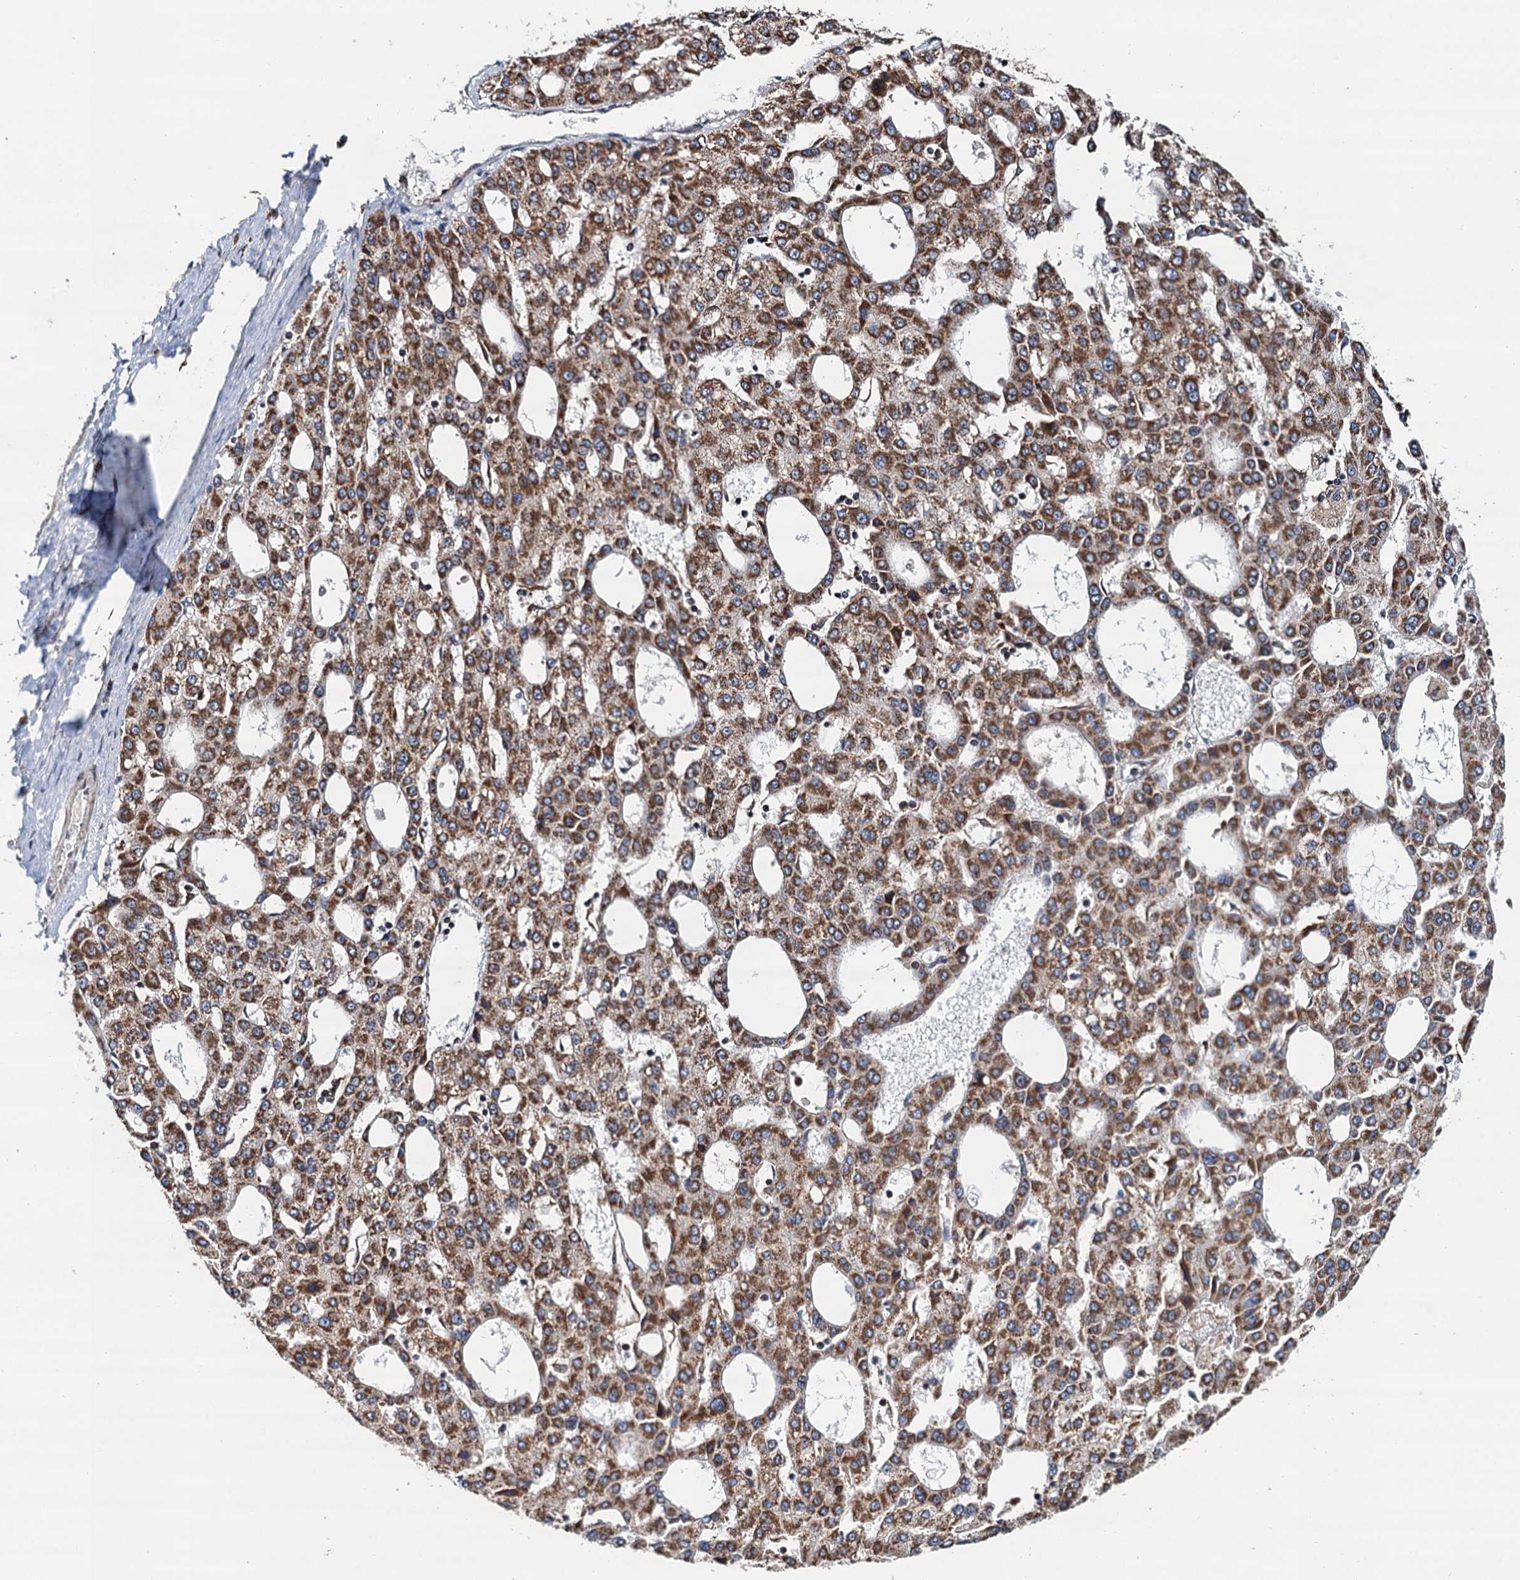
{"staining": {"intensity": "moderate", "quantity": ">75%", "location": "cytoplasmic/membranous"}, "tissue": "liver cancer", "cell_type": "Tumor cells", "image_type": "cancer", "snomed": [{"axis": "morphology", "description": "Carcinoma, Hepatocellular, NOS"}, {"axis": "topography", "description": "Liver"}], "caption": "Brown immunohistochemical staining in hepatocellular carcinoma (liver) displays moderate cytoplasmic/membranous expression in about >75% of tumor cells.", "gene": "CMPK2", "patient": {"sex": "male", "age": 47}}